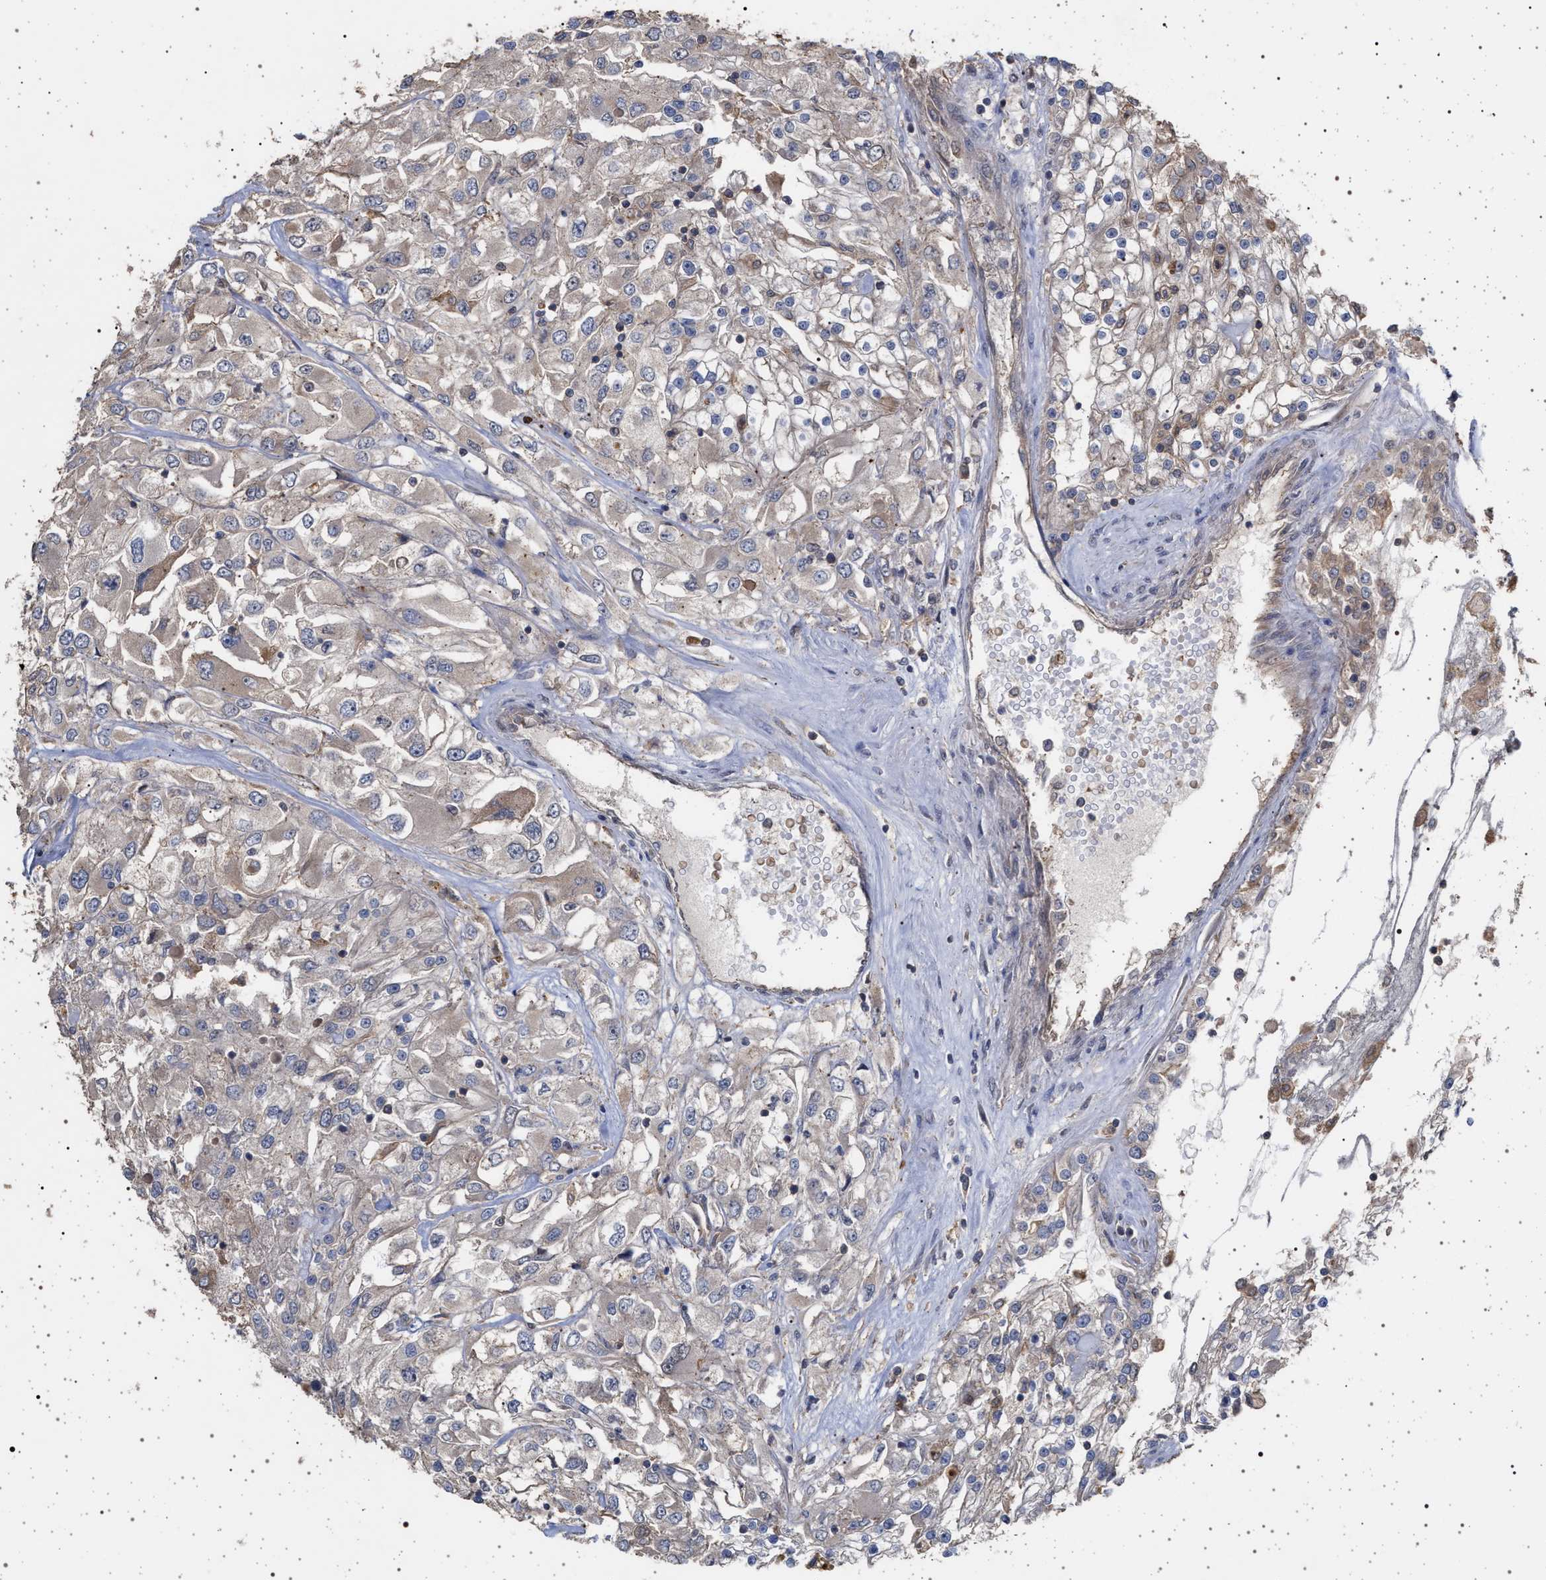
{"staining": {"intensity": "weak", "quantity": "<25%", "location": "cytoplasmic/membranous"}, "tissue": "renal cancer", "cell_type": "Tumor cells", "image_type": "cancer", "snomed": [{"axis": "morphology", "description": "Adenocarcinoma, NOS"}, {"axis": "topography", "description": "Kidney"}], "caption": "A high-resolution micrograph shows immunohistochemistry staining of renal cancer, which demonstrates no significant staining in tumor cells.", "gene": "IFT20", "patient": {"sex": "female", "age": 52}}